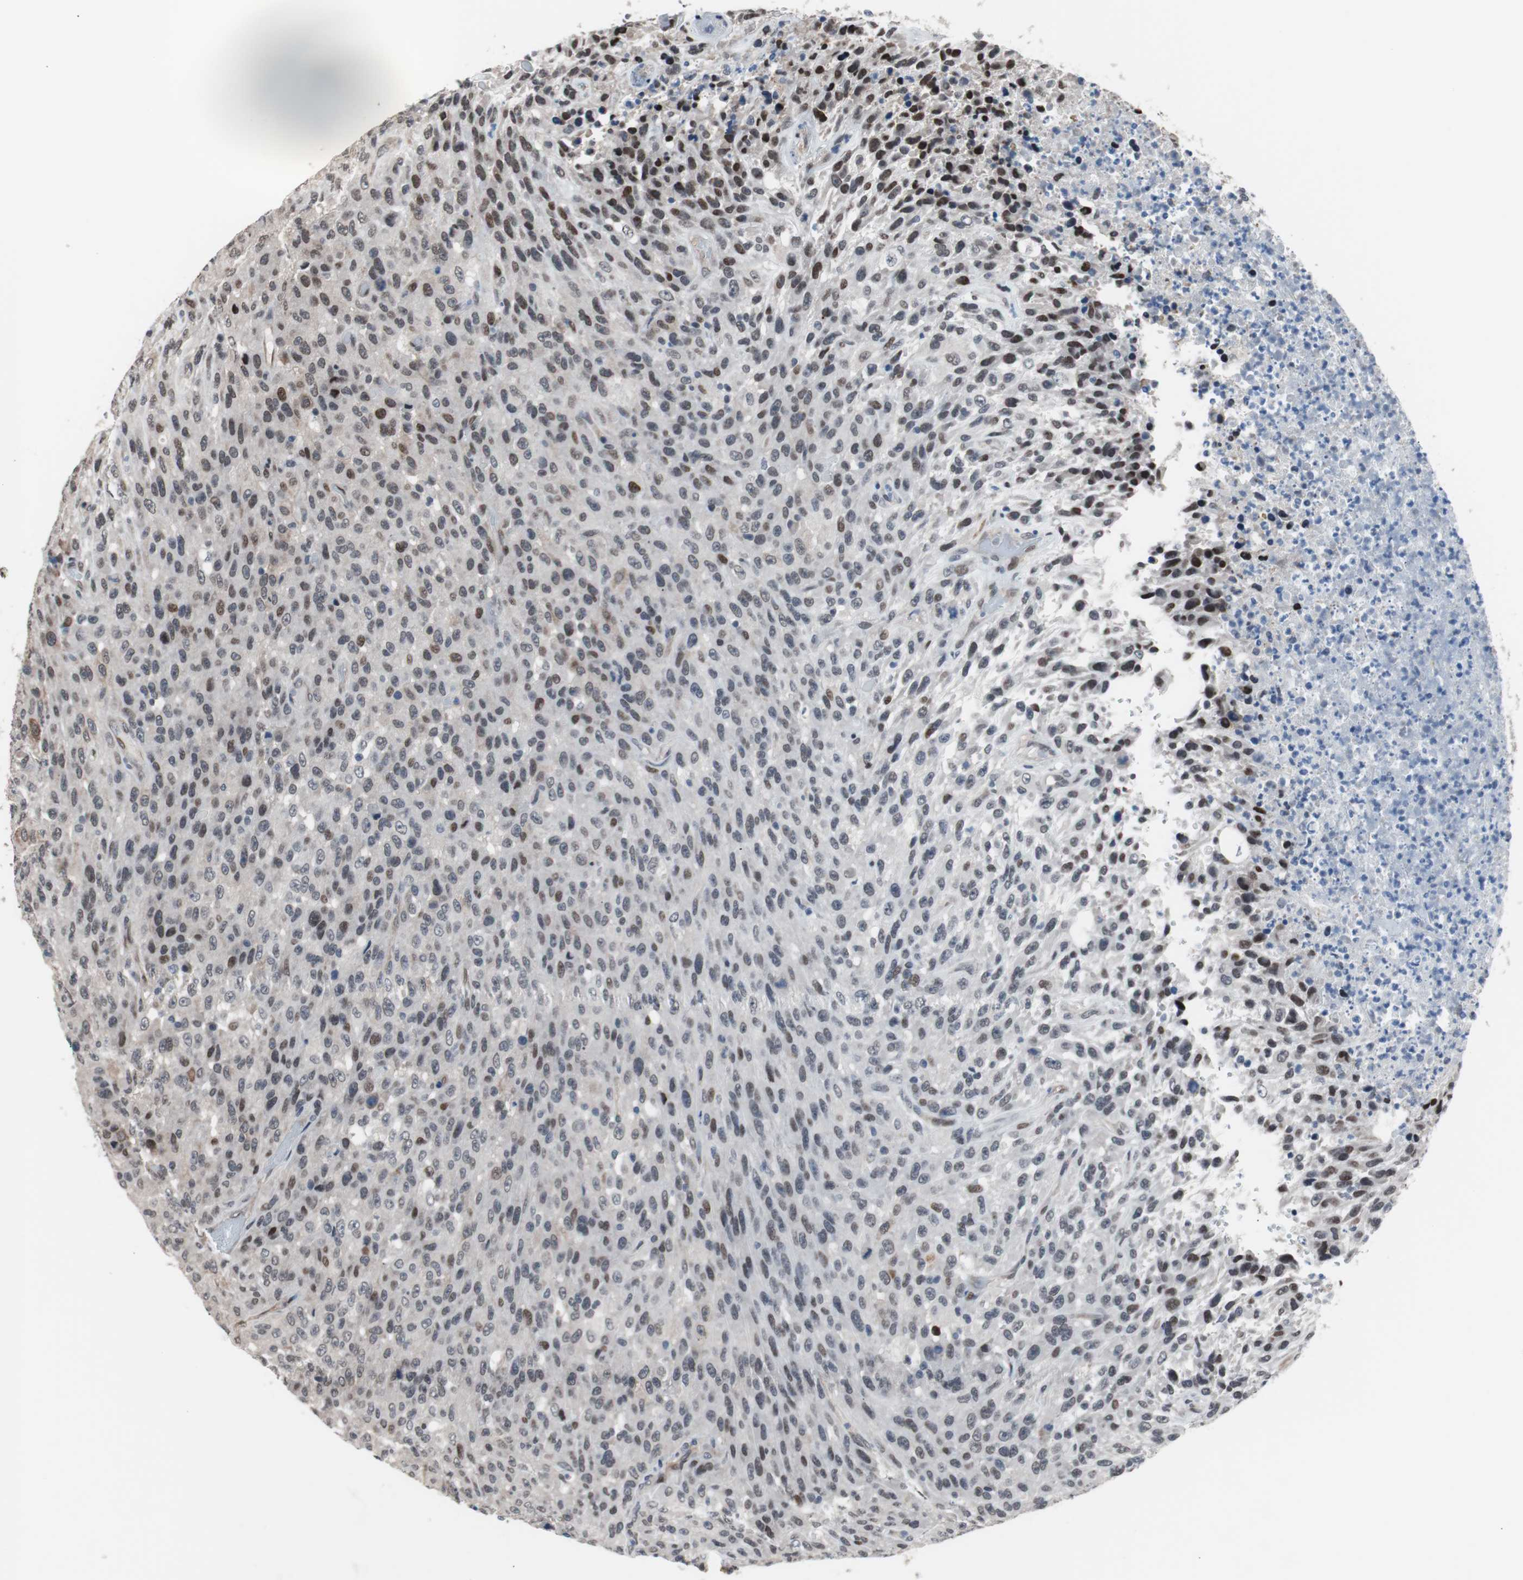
{"staining": {"intensity": "moderate", "quantity": "25%-75%", "location": "nuclear"}, "tissue": "urothelial cancer", "cell_type": "Tumor cells", "image_type": "cancer", "snomed": [{"axis": "morphology", "description": "Urothelial carcinoma, High grade"}, {"axis": "topography", "description": "Urinary bladder"}], "caption": "Urothelial cancer stained with a brown dye reveals moderate nuclear positive expression in approximately 25%-75% of tumor cells.", "gene": "POGZ", "patient": {"sex": "male", "age": 66}}